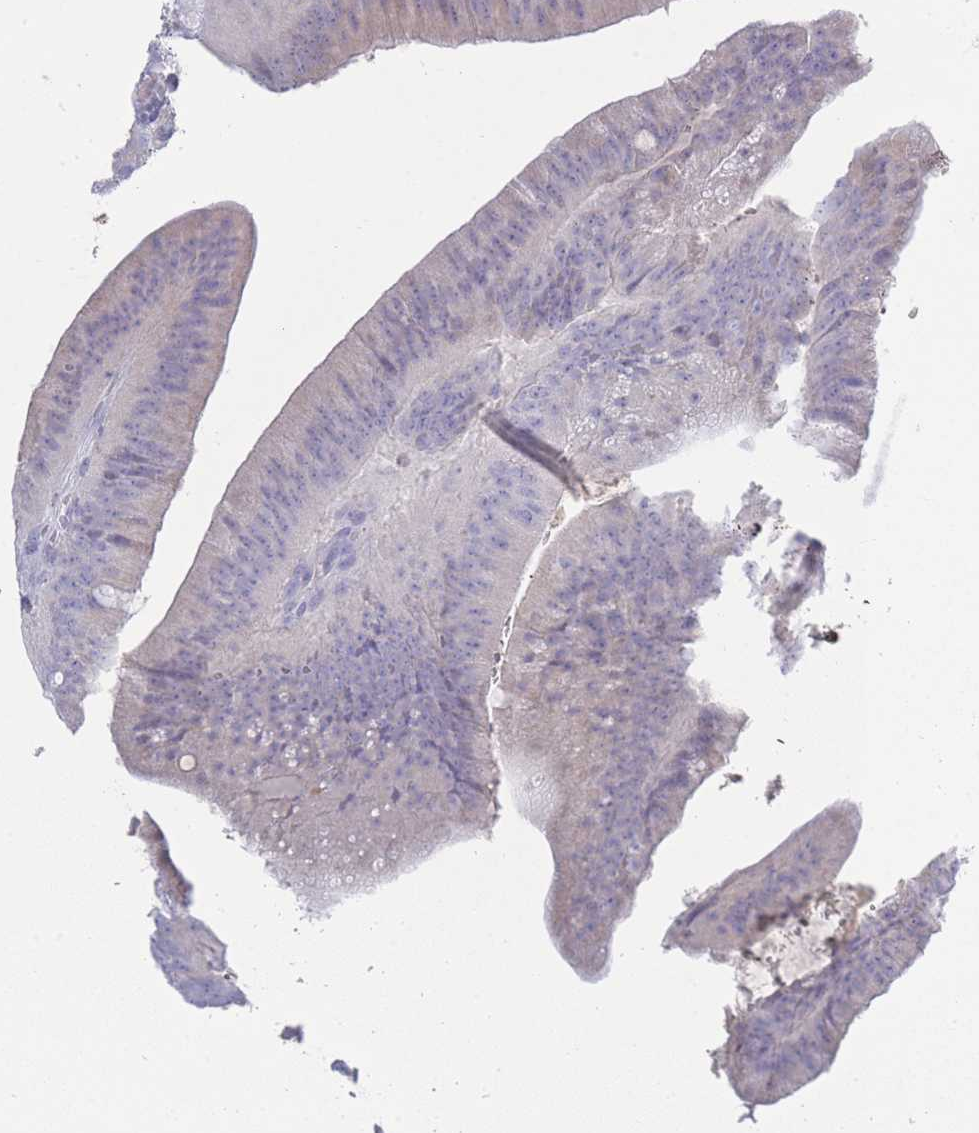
{"staining": {"intensity": "negative", "quantity": "none", "location": "none"}, "tissue": "colorectal cancer", "cell_type": "Tumor cells", "image_type": "cancer", "snomed": [{"axis": "morphology", "description": "Adenocarcinoma, NOS"}, {"axis": "topography", "description": "Colon"}], "caption": "Tumor cells show no significant protein positivity in adenocarcinoma (colorectal).", "gene": "LRRC37A", "patient": {"sex": "female", "age": 43}}